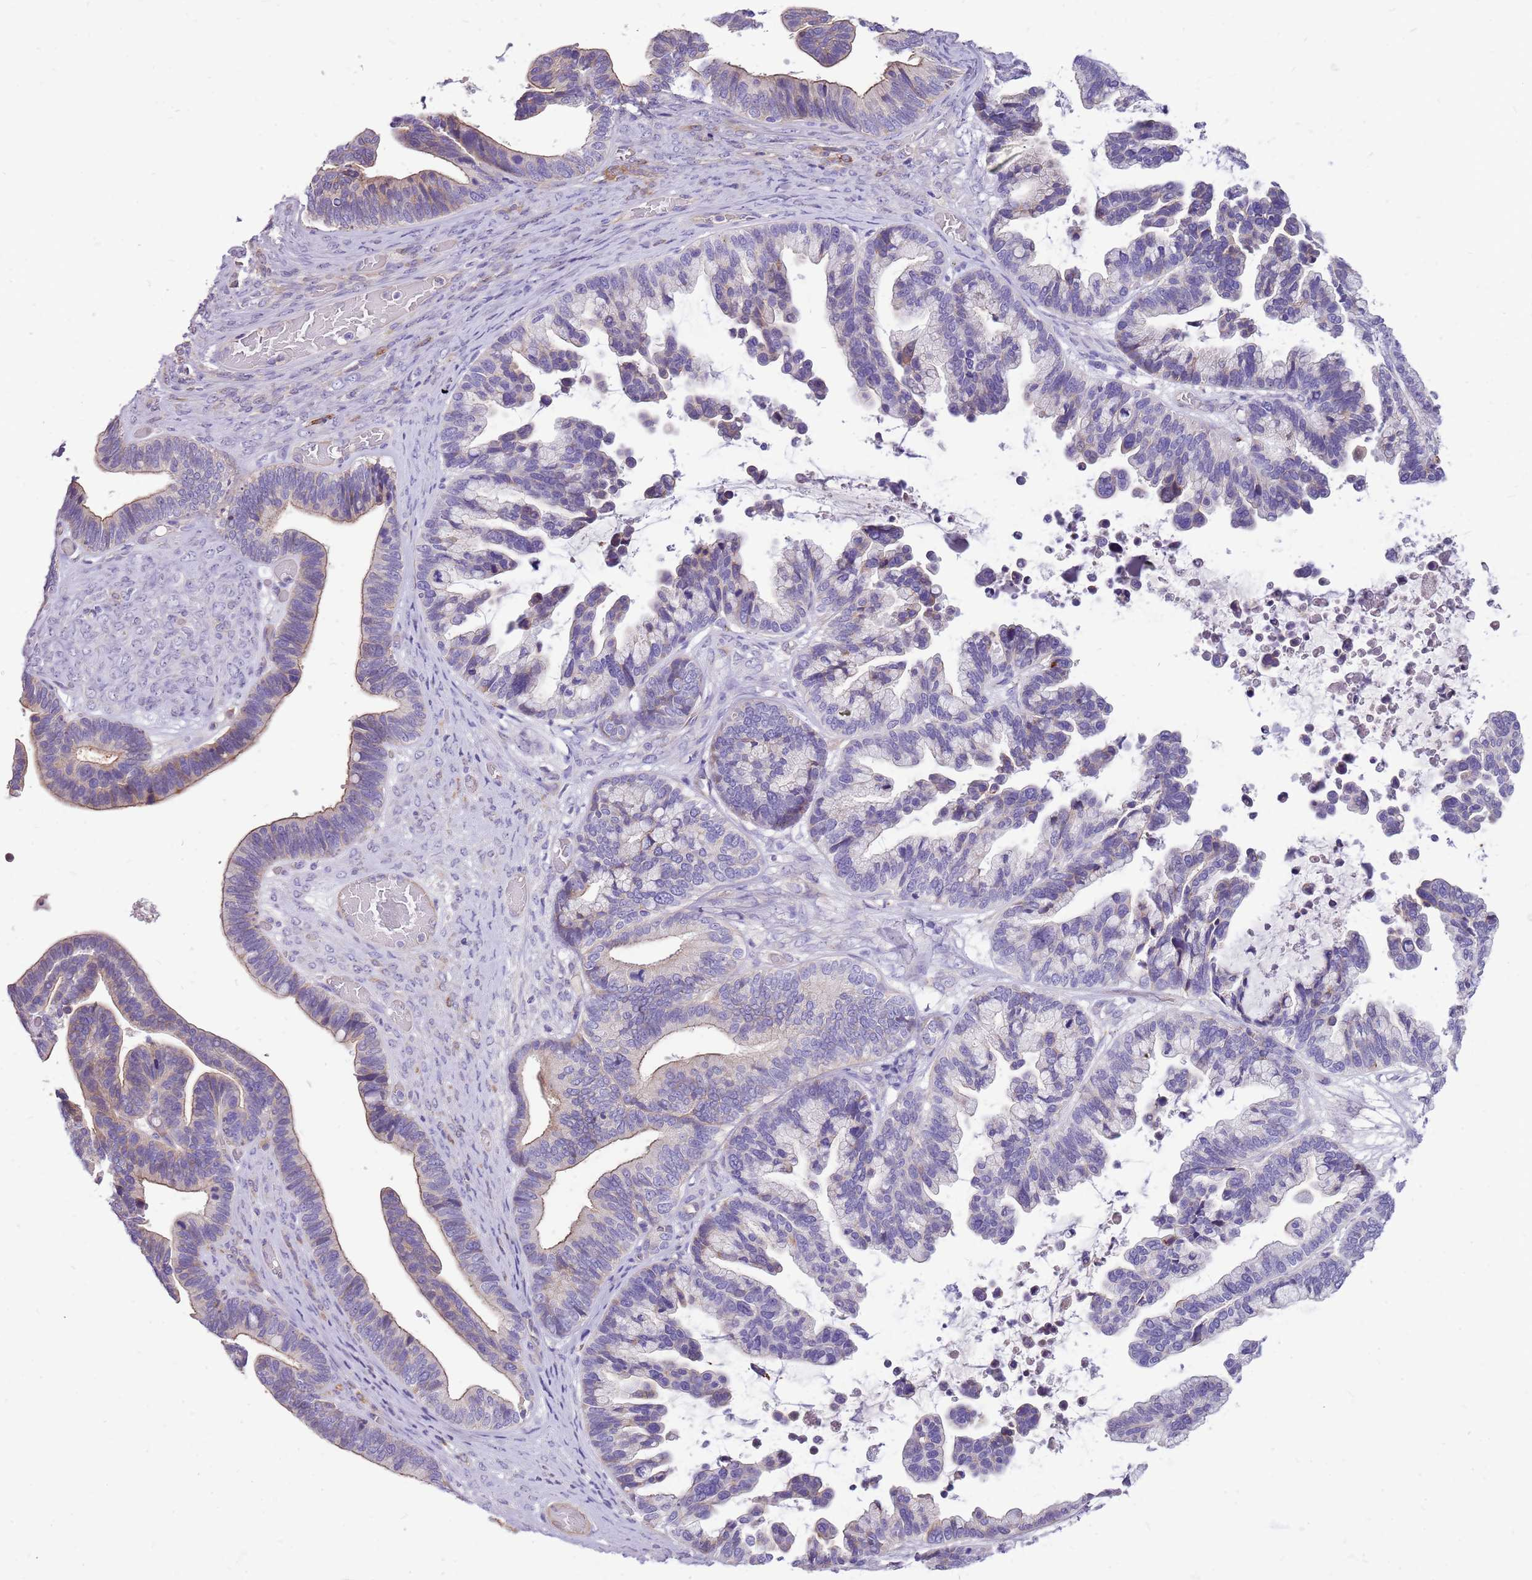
{"staining": {"intensity": "weak", "quantity": "25%-75%", "location": "cytoplasmic/membranous"}, "tissue": "ovarian cancer", "cell_type": "Tumor cells", "image_type": "cancer", "snomed": [{"axis": "morphology", "description": "Cystadenocarcinoma, serous, NOS"}, {"axis": "topography", "description": "Ovary"}], "caption": "This is an image of immunohistochemistry (IHC) staining of ovarian cancer, which shows weak expression in the cytoplasmic/membranous of tumor cells.", "gene": "NTN4", "patient": {"sex": "female", "age": 56}}